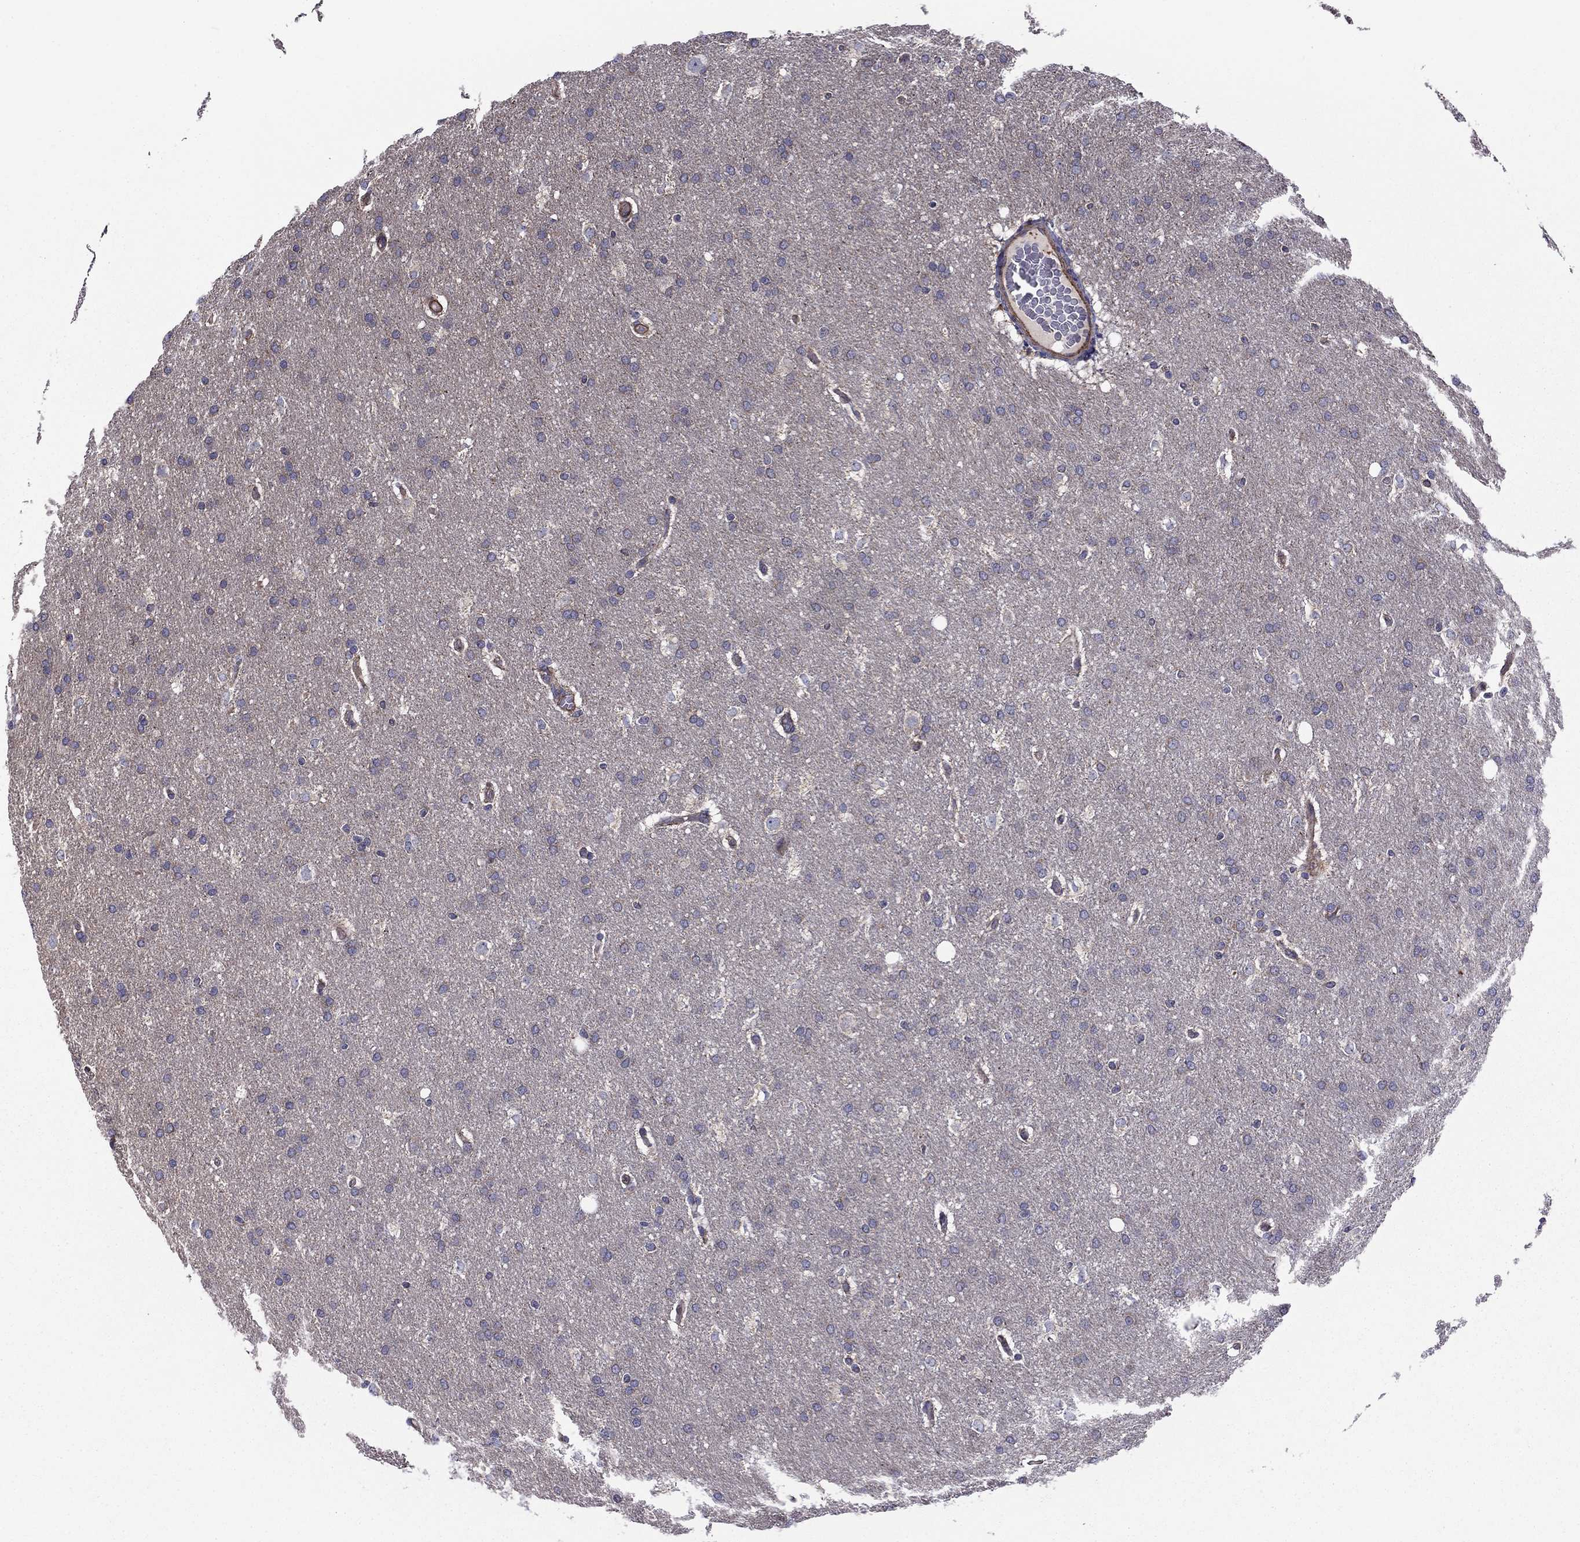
{"staining": {"intensity": "negative", "quantity": "none", "location": "none"}, "tissue": "glioma", "cell_type": "Tumor cells", "image_type": "cancer", "snomed": [{"axis": "morphology", "description": "Glioma, malignant, Low grade"}, {"axis": "topography", "description": "Brain"}], "caption": "Histopathology image shows no significant protein positivity in tumor cells of malignant glioma (low-grade).", "gene": "ALG6", "patient": {"sex": "female", "age": 37}}